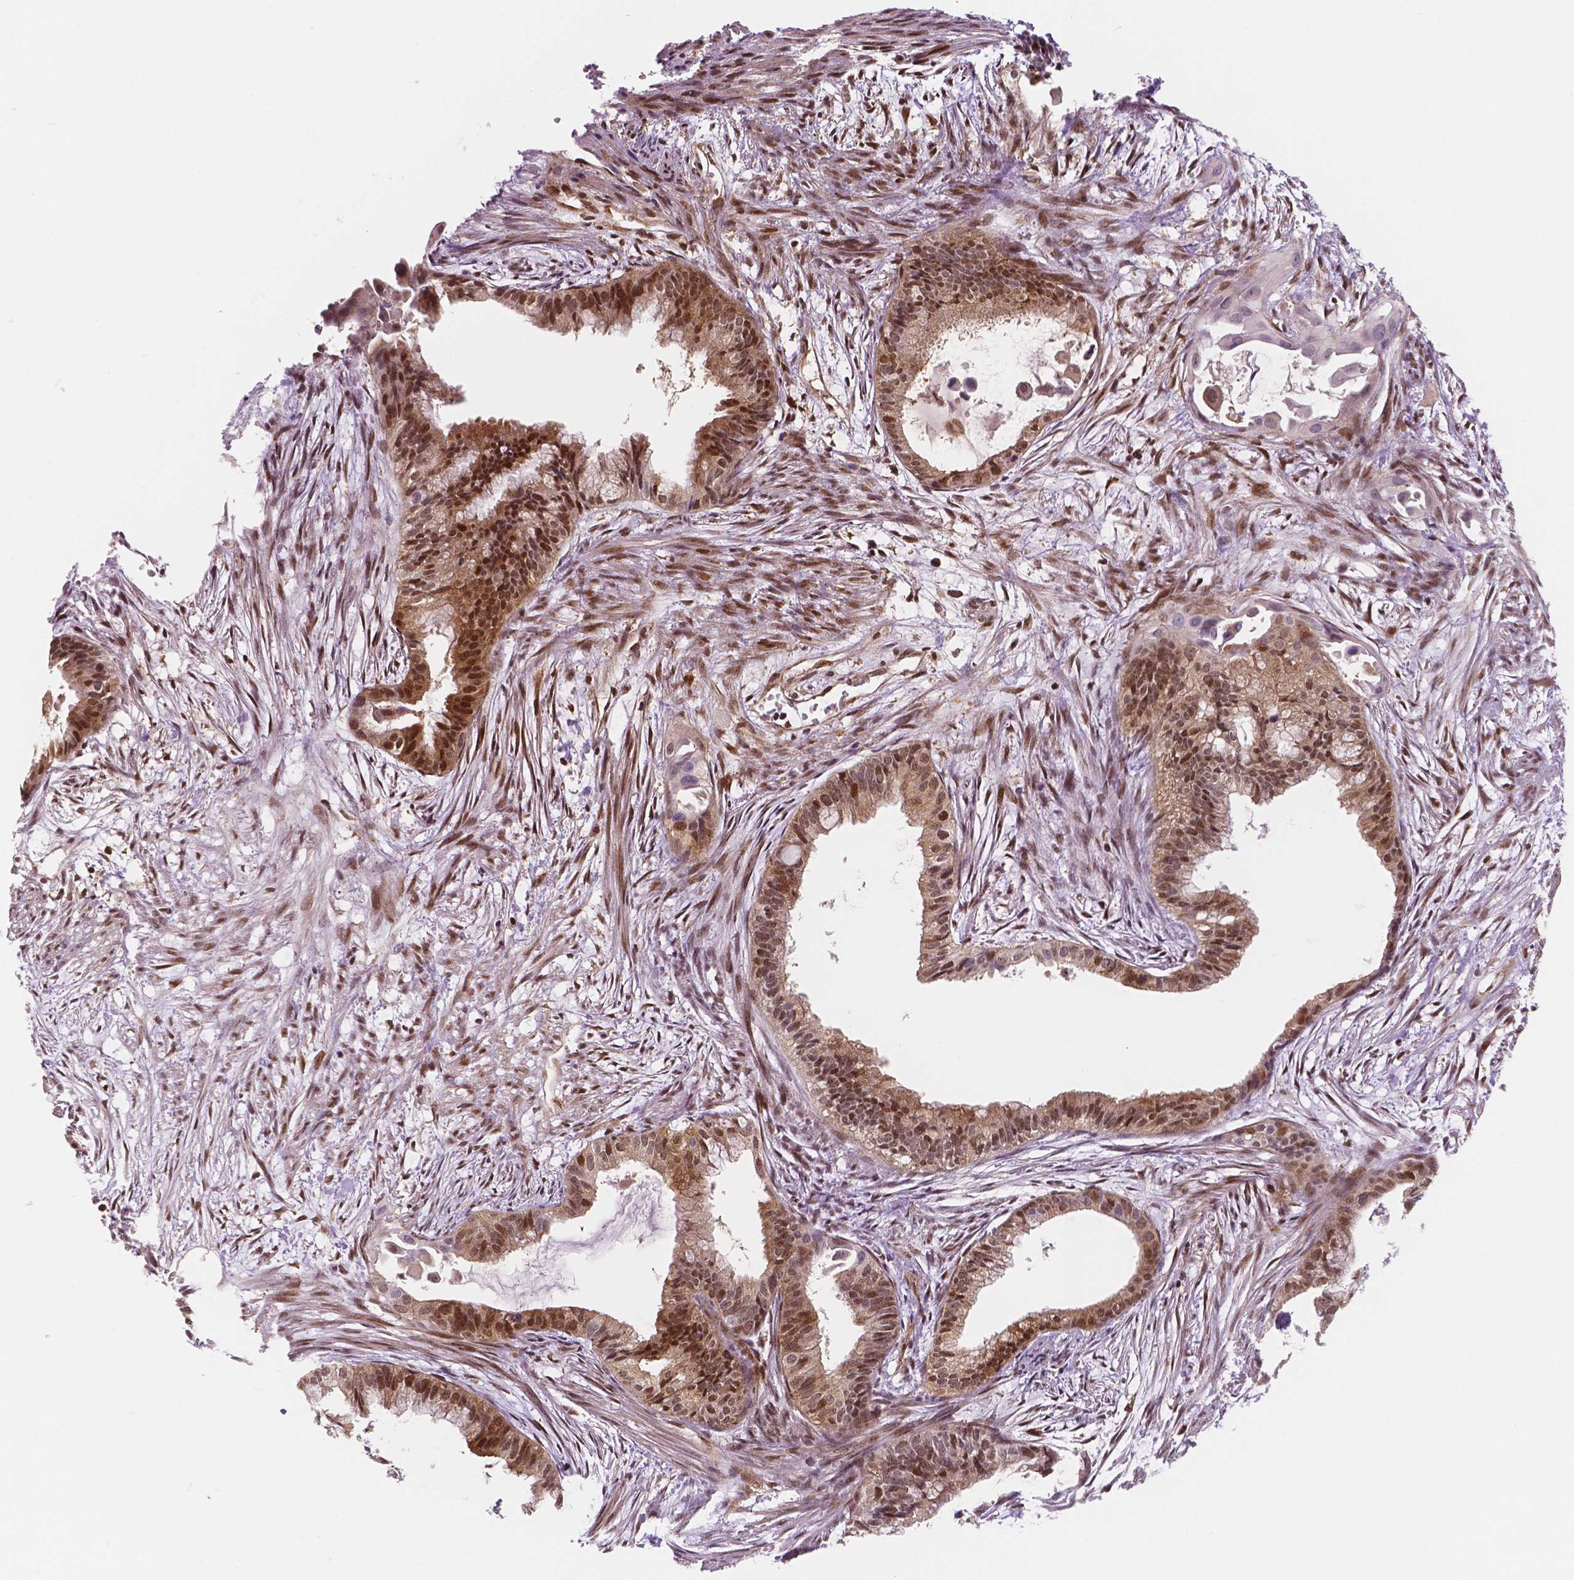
{"staining": {"intensity": "moderate", "quantity": ">75%", "location": "cytoplasmic/membranous,nuclear"}, "tissue": "endometrial cancer", "cell_type": "Tumor cells", "image_type": "cancer", "snomed": [{"axis": "morphology", "description": "Adenocarcinoma, NOS"}, {"axis": "topography", "description": "Endometrium"}], "caption": "Endometrial adenocarcinoma stained with immunohistochemistry (IHC) demonstrates moderate cytoplasmic/membranous and nuclear expression in approximately >75% of tumor cells. The staining was performed using DAB, with brown indicating positive protein expression. Nuclei are stained blue with hematoxylin.", "gene": "STAT3", "patient": {"sex": "female", "age": 86}}